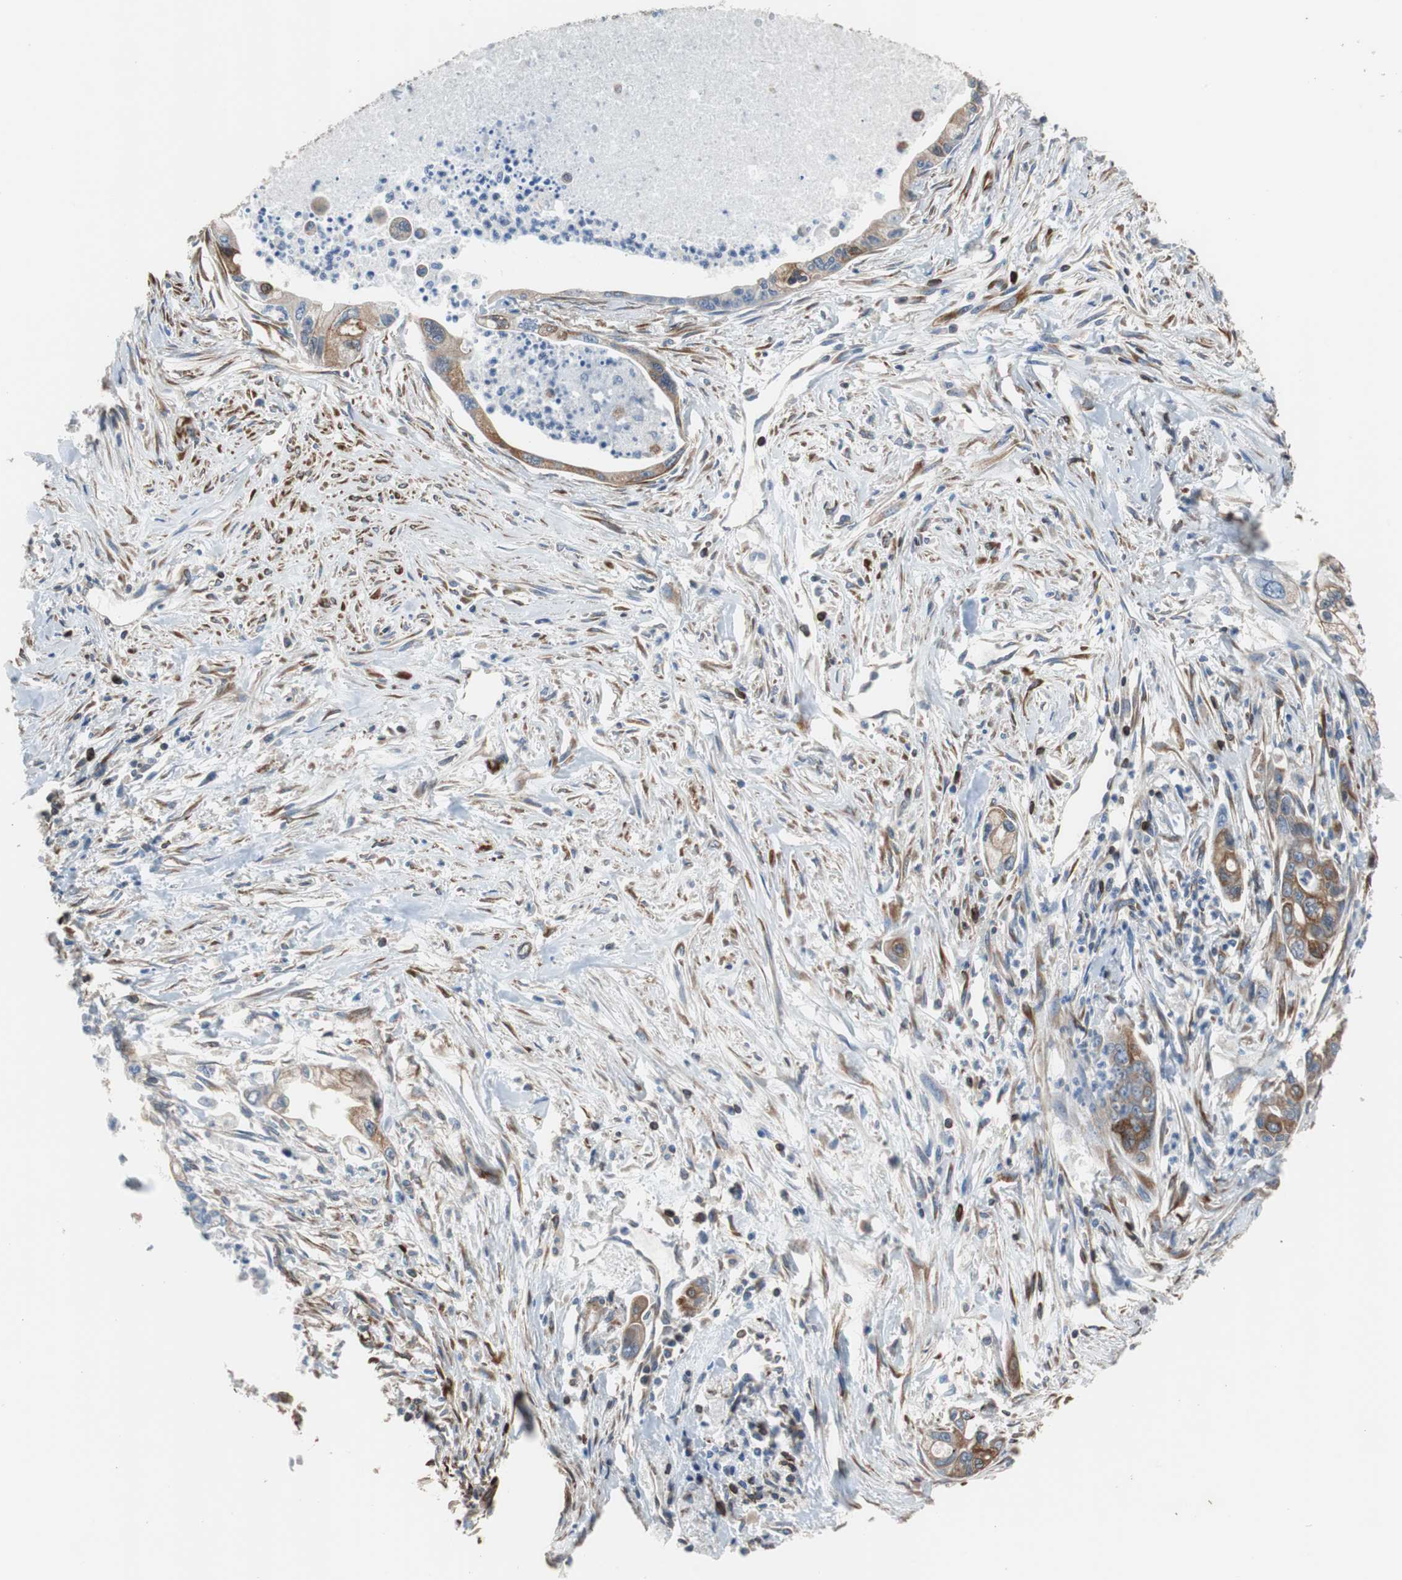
{"staining": {"intensity": "moderate", "quantity": ">75%", "location": "cytoplasmic/membranous"}, "tissue": "pancreatic cancer", "cell_type": "Tumor cells", "image_type": "cancer", "snomed": [{"axis": "morphology", "description": "Adenocarcinoma, NOS"}, {"axis": "topography", "description": "Pancreas"}], "caption": "Approximately >75% of tumor cells in pancreatic adenocarcinoma exhibit moderate cytoplasmic/membranous protein positivity as visualized by brown immunohistochemical staining.", "gene": "PBXIP1", "patient": {"sex": "male", "age": 70}}